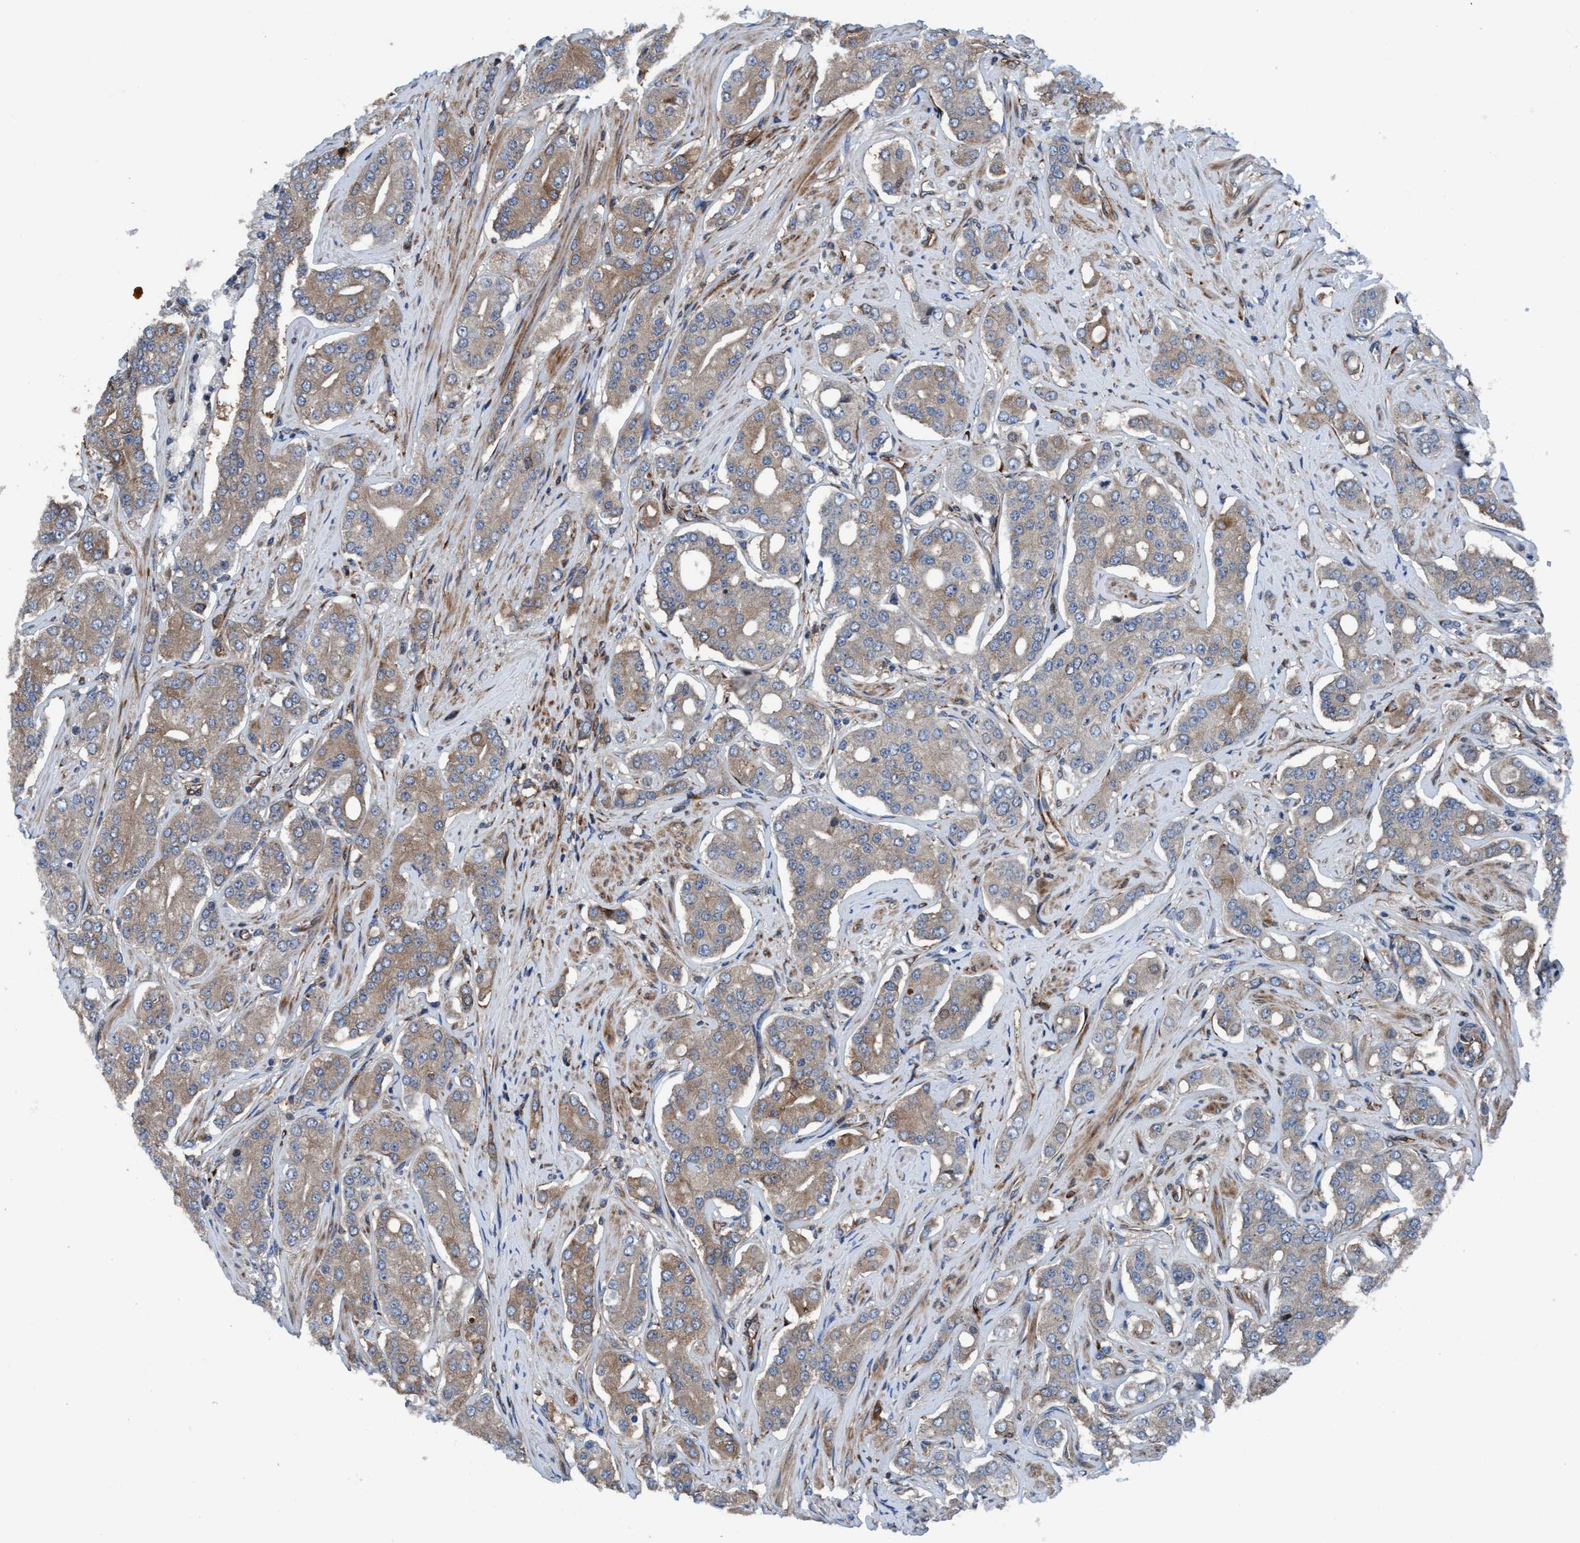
{"staining": {"intensity": "weak", "quantity": ">75%", "location": "cytoplasmic/membranous"}, "tissue": "prostate cancer", "cell_type": "Tumor cells", "image_type": "cancer", "snomed": [{"axis": "morphology", "description": "Adenocarcinoma, High grade"}, {"axis": "topography", "description": "Prostate"}], "caption": "Immunohistochemical staining of adenocarcinoma (high-grade) (prostate) shows low levels of weak cytoplasmic/membranous positivity in approximately >75% of tumor cells. (Stains: DAB (3,3'-diaminobenzidine) in brown, nuclei in blue, Microscopy: brightfield microscopy at high magnification).", "gene": "NMT1", "patient": {"sex": "male", "age": 71}}